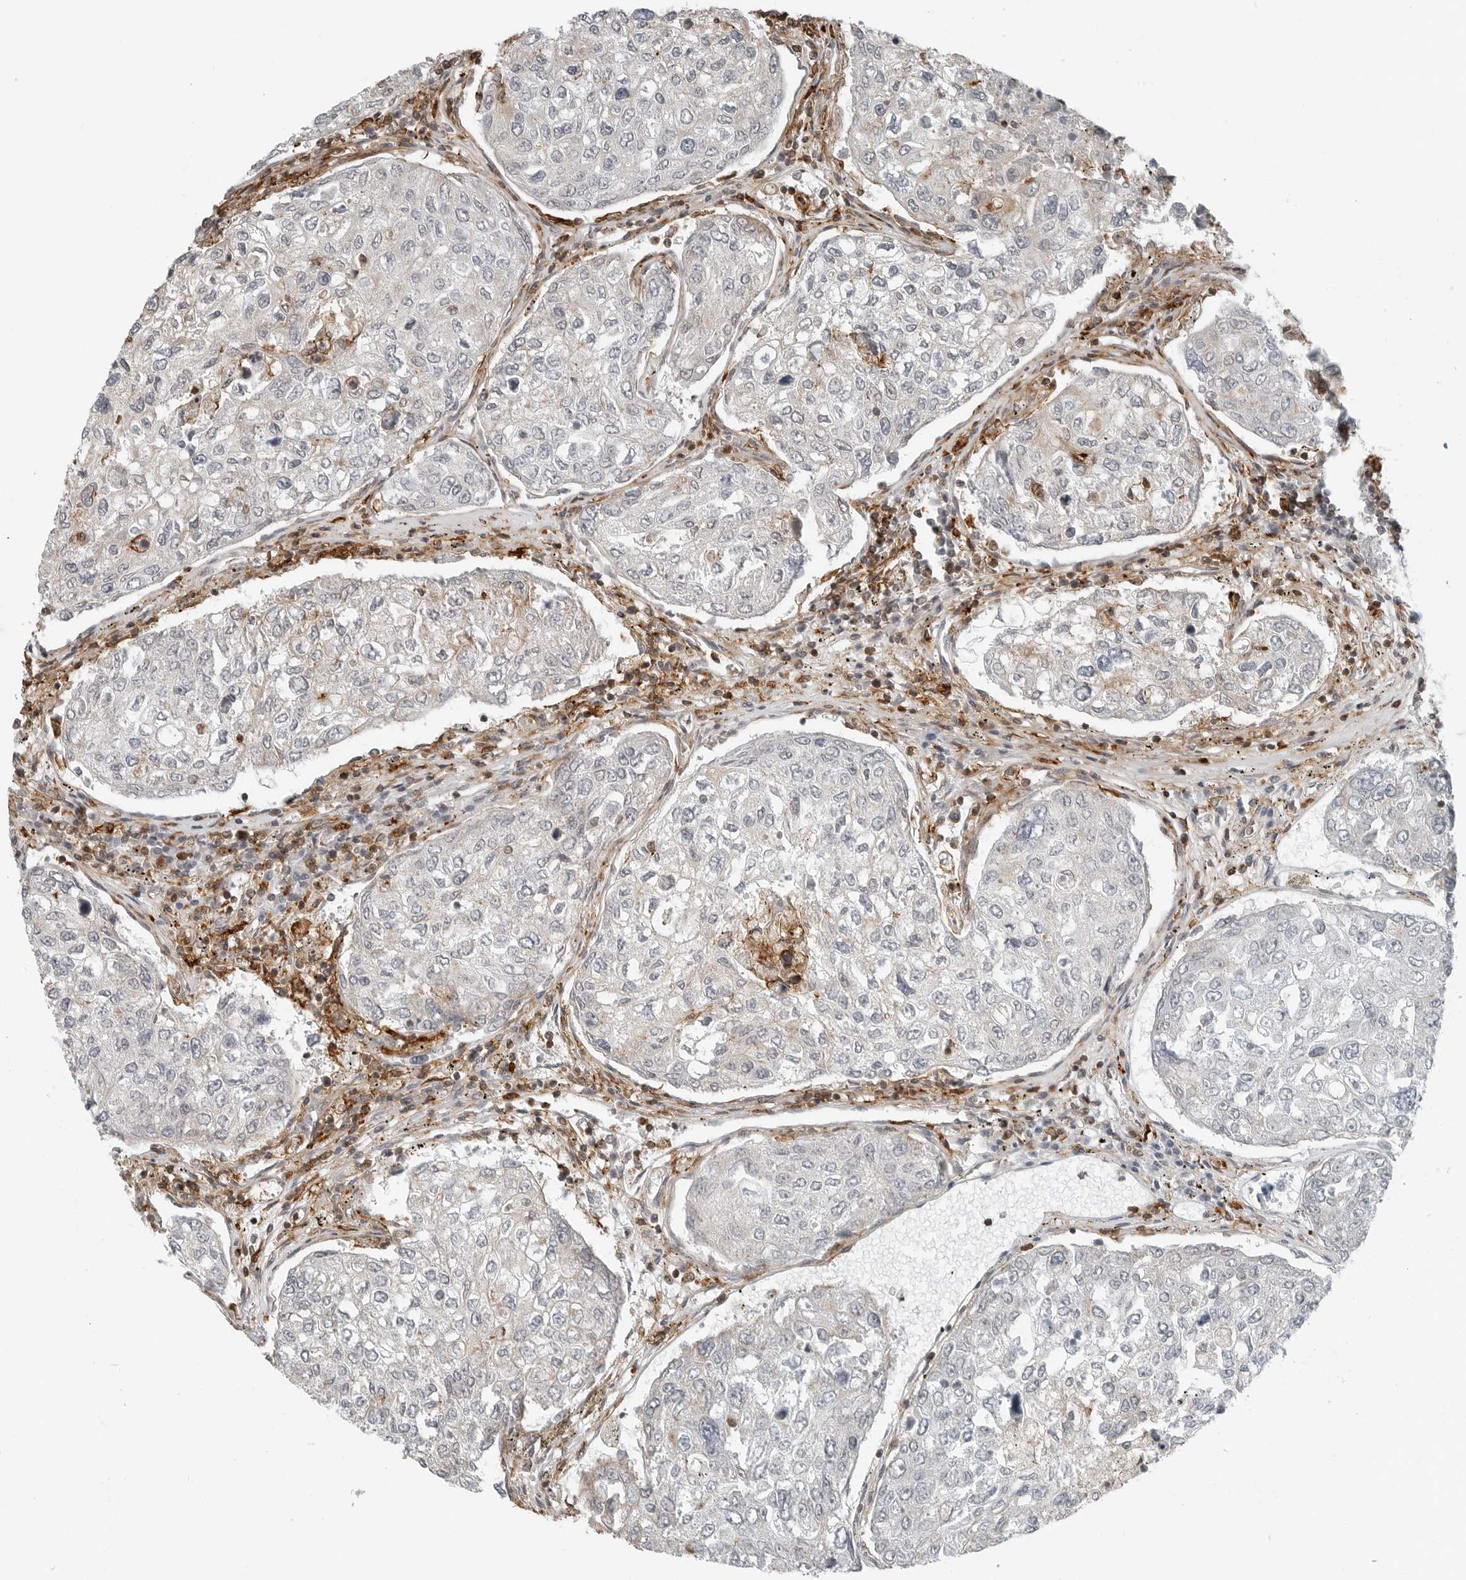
{"staining": {"intensity": "negative", "quantity": "none", "location": "none"}, "tissue": "urothelial cancer", "cell_type": "Tumor cells", "image_type": "cancer", "snomed": [{"axis": "morphology", "description": "Urothelial carcinoma, High grade"}, {"axis": "topography", "description": "Lymph node"}, {"axis": "topography", "description": "Urinary bladder"}], "caption": "Immunohistochemistry (IHC) image of human urothelial carcinoma (high-grade) stained for a protein (brown), which reveals no staining in tumor cells.", "gene": "LEFTY2", "patient": {"sex": "male", "age": 51}}